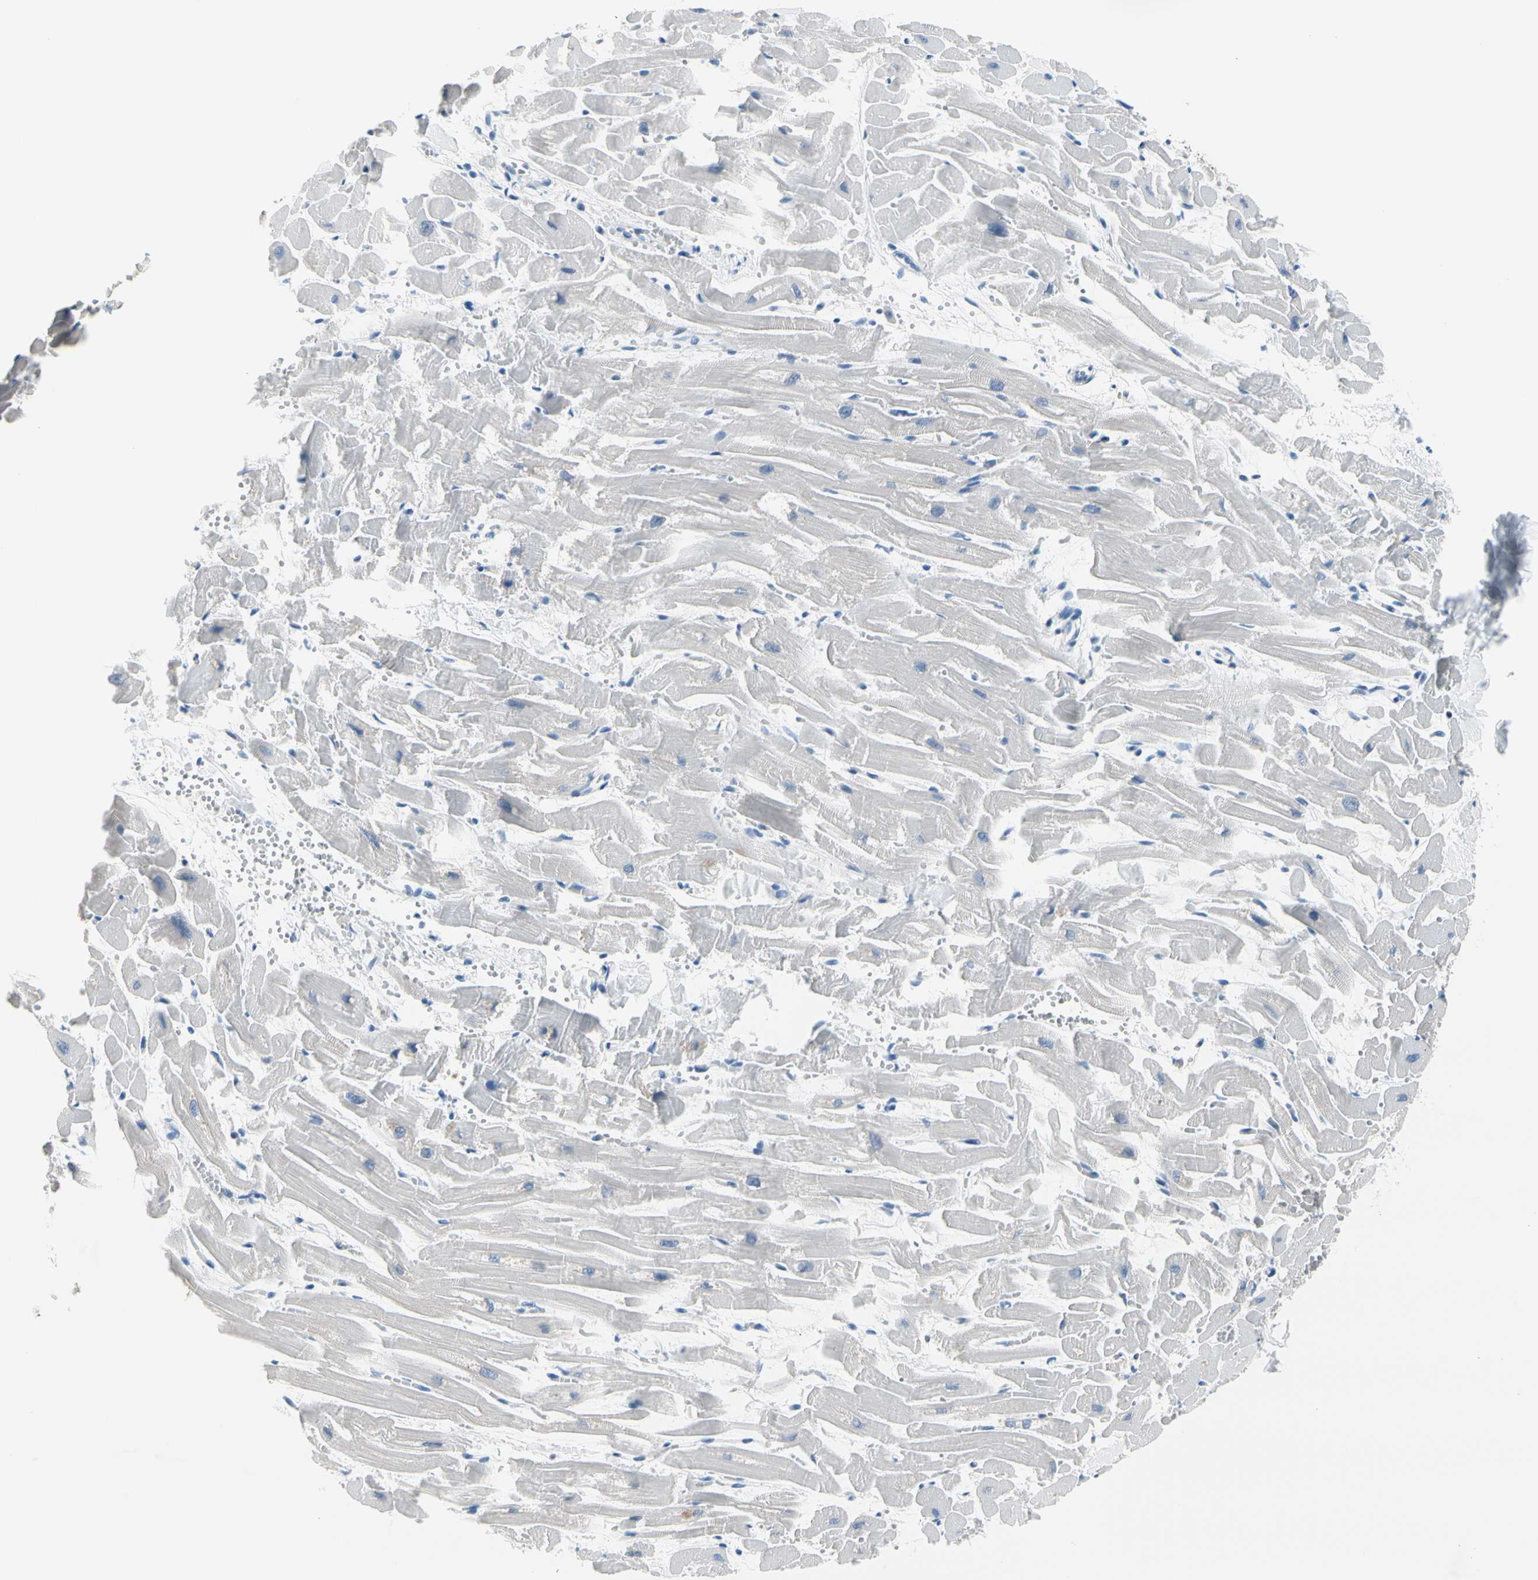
{"staining": {"intensity": "negative", "quantity": "none", "location": "none"}, "tissue": "heart muscle", "cell_type": "Cardiomyocytes", "image_type": "normal", "snomed": [{"axis": "morphology", "description": "Normal tissue, NOS"}, {"axis": "topography", "description": "Heart"}], "caption": "An image of heart muscle stained for a protein displays no brown staining in cardiomyocytes. The staining was performed using DAB to visualize the protein expression in brown, while the nuclei were stained in blue with hematoxylin (Magnification: 20x).", "gene": "TPO", "patient": {"sex": "female", "age": 19}}